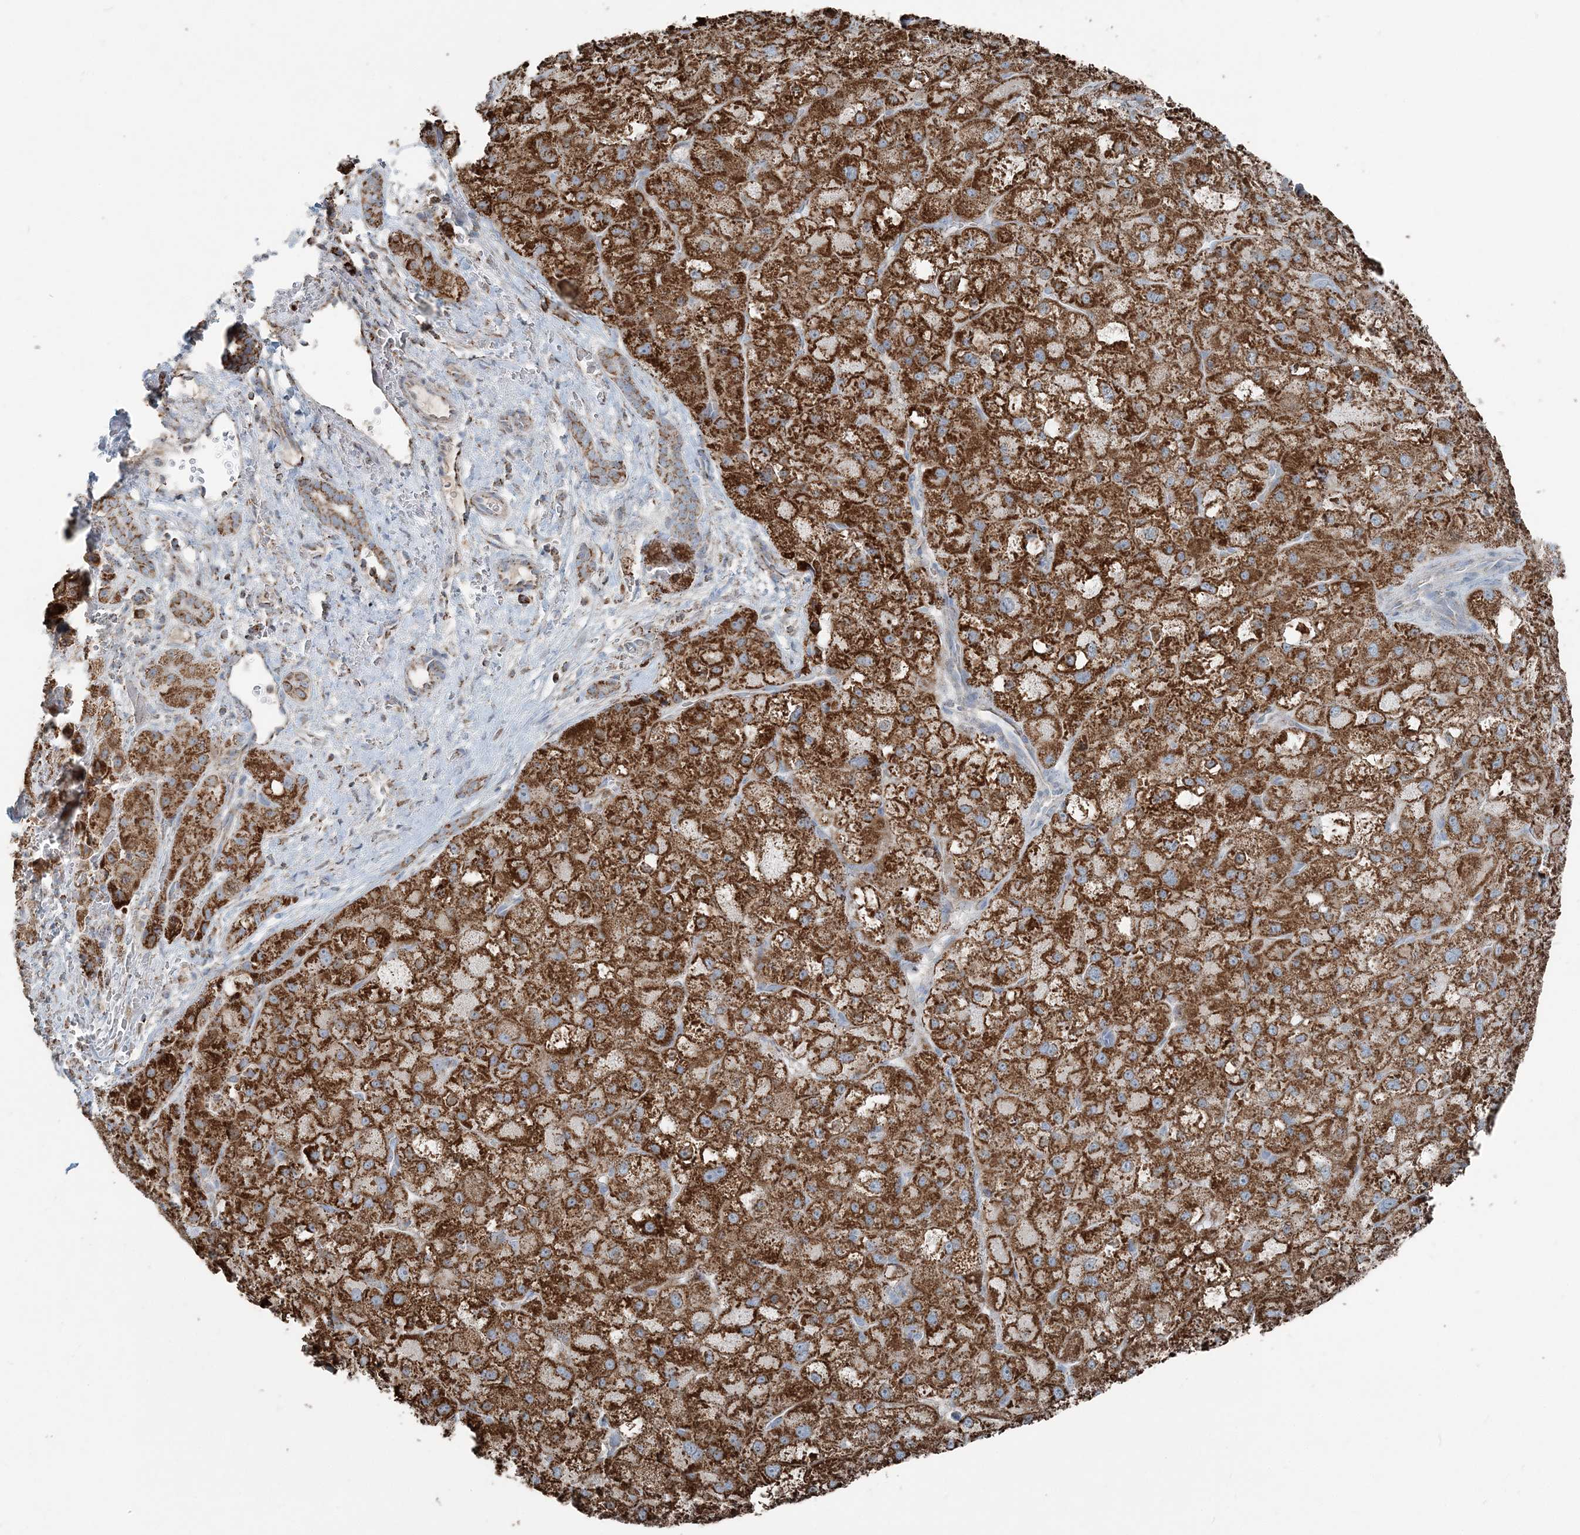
{"staining": {"intensity": "strong", "quantity": ">75%", "location": "cytoplasmic/membranous"}, "tissue": "liver cancer", "cell_type": "Tumor cells", "image_type": "cancer", "snomed": [{"axis": "morphology", "description": "Carcinoma, Hepatocellular, NOS"}, {"axis": "topography", "description": "Liver"}], "caption": "Human hepatocellular carcinoma (liver) stained with a brown dye reveals strong cytoplasmic/membranous positive positivity in about >75% of tumor cells.", "gene": "SUCLG1", "patient": {"sex": "male", "age": 57}}